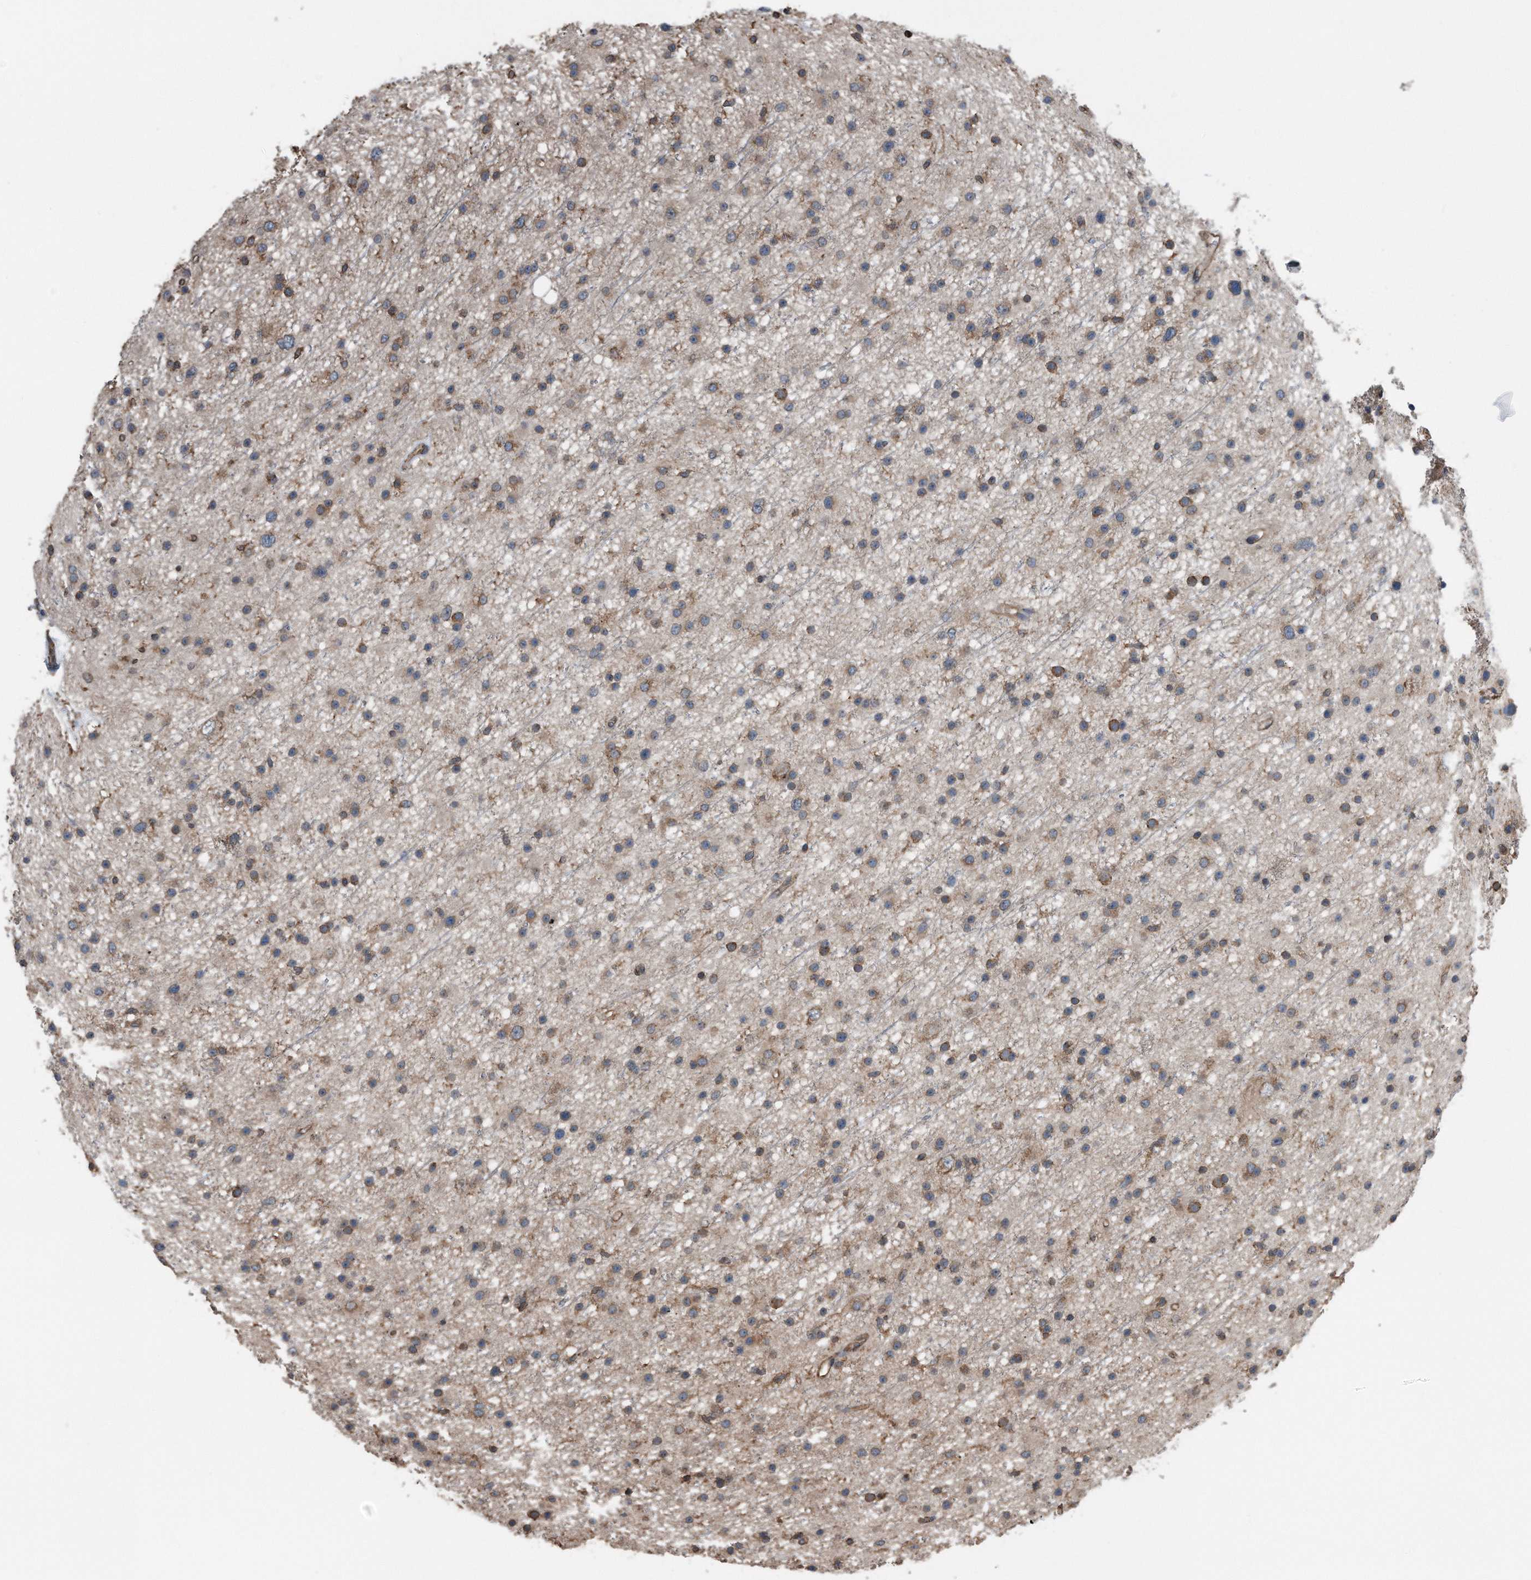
{"staining": {"intensity": "moderate", "quantity": "25%-75%", "location": "cytoplasmic/membranous"}, "tissue": "glioma", "cell_type": "Tumor cells", "image_type": "cancer", "snomed": [{"axis": "morphology", "description": "Glioma, malignant, Low grade"}, {"axis": "topography", "description": "Cerebral cortex"}], "caption": "A histopathology image of human glioma stained for a protein displays moderate cytoplasmic/membranous brown staining in tumor cells. The staining was performed using DAB (3,3'-diaminobenzidine), with brown indicating positive protein expression. Nuclei are stained blue with hematoxylin.", "gene": "RSPO3", "patient": {"sex": "female", "age": 39}}